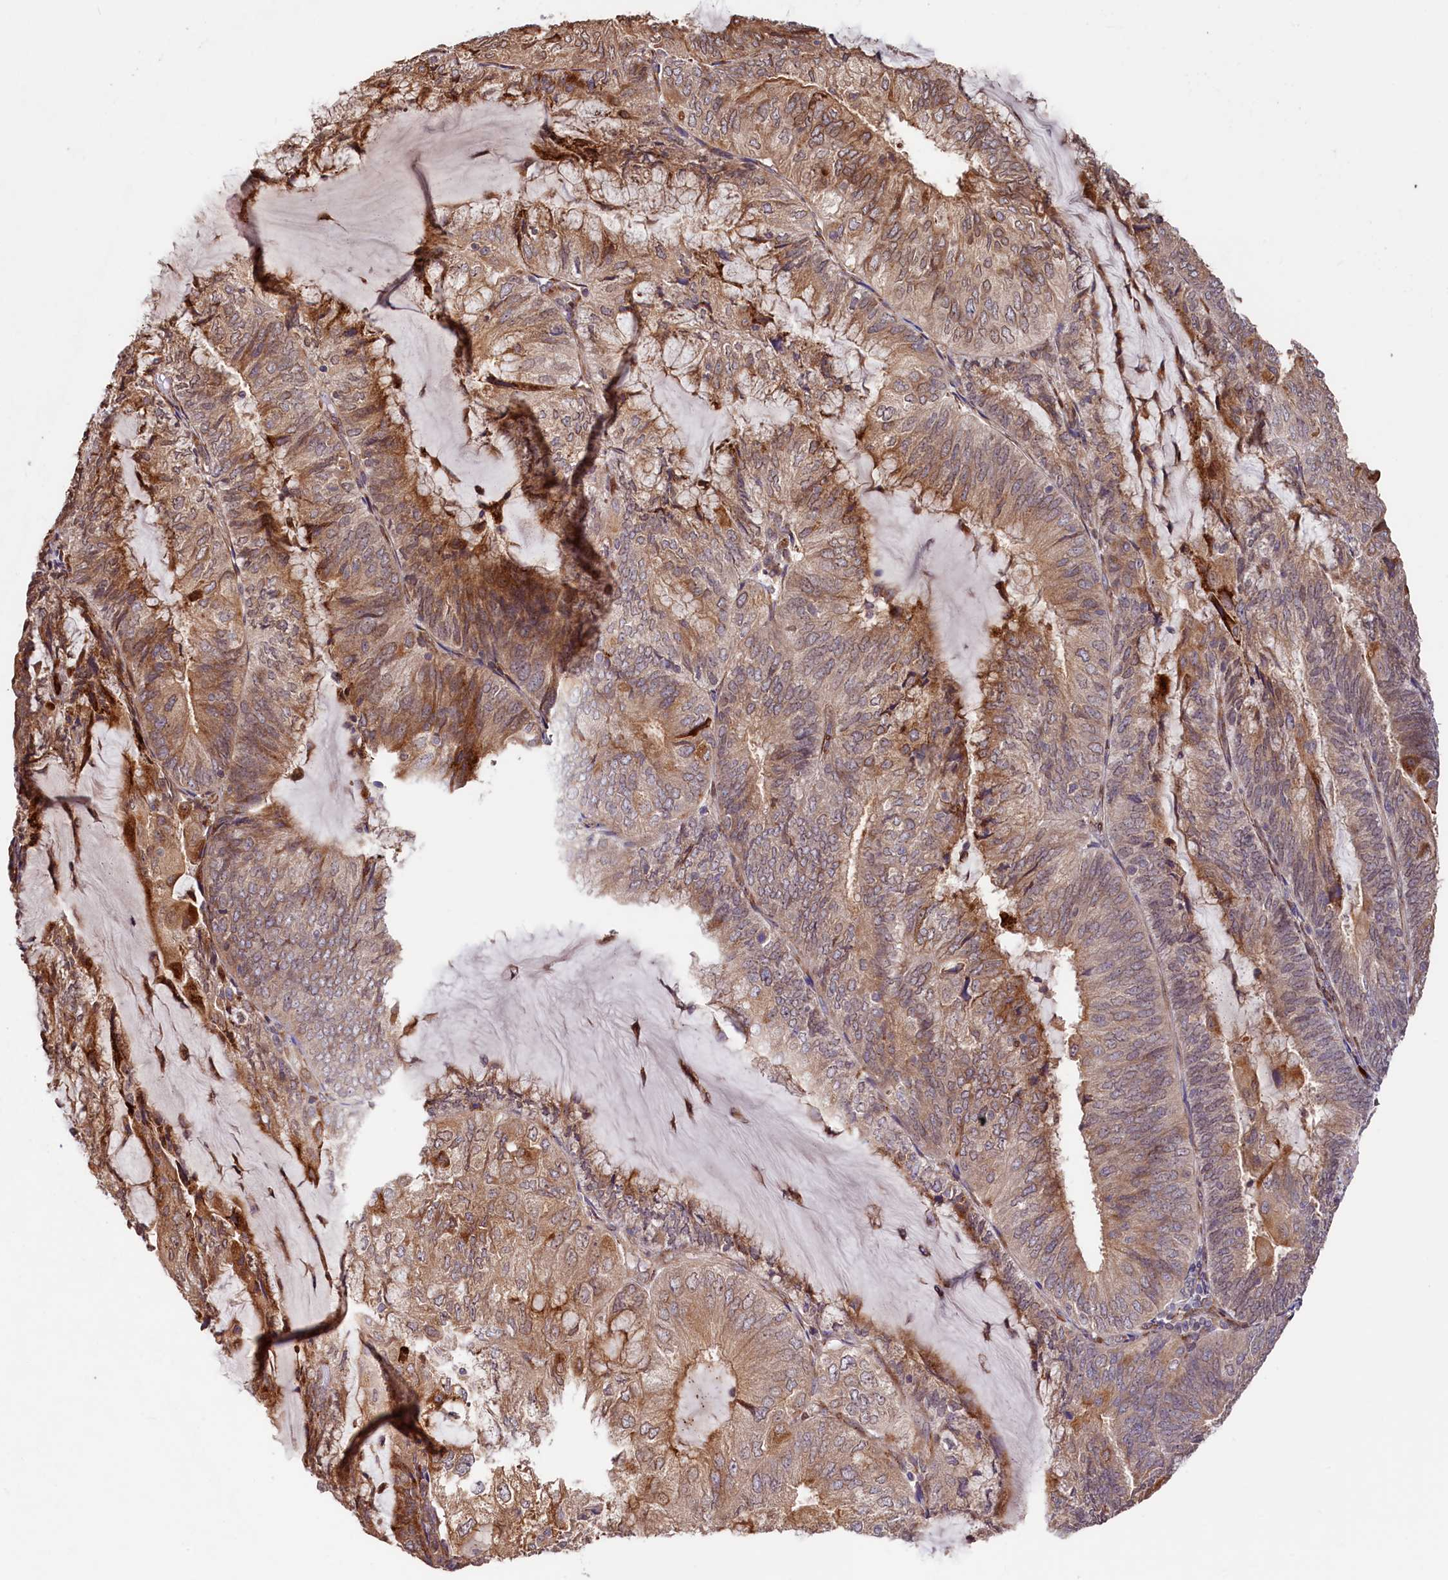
{"staining": {"intensity": "moderate", "quantity": "25%-75%", "location": "cytoplasmic/membranous"}, "tissue": "endometrial cancer", "cell_type": "Tumor cells", "image_type": "cancer", "snomed": [{"axis": "morphology", "description": "Adenocarcinoma, NOS"}, {"axis": "topography", "description": "Endometrium"}], "caption": "There is medium levels of moderate cytoplasmic/membranous expression in tumor cells of endometrial cancer (adenocarcinoma), as demonstrated by immunohistochemical staining (brown color).", "gene": "C5orf15", "patient": {"sex": "female", "age": 81}}